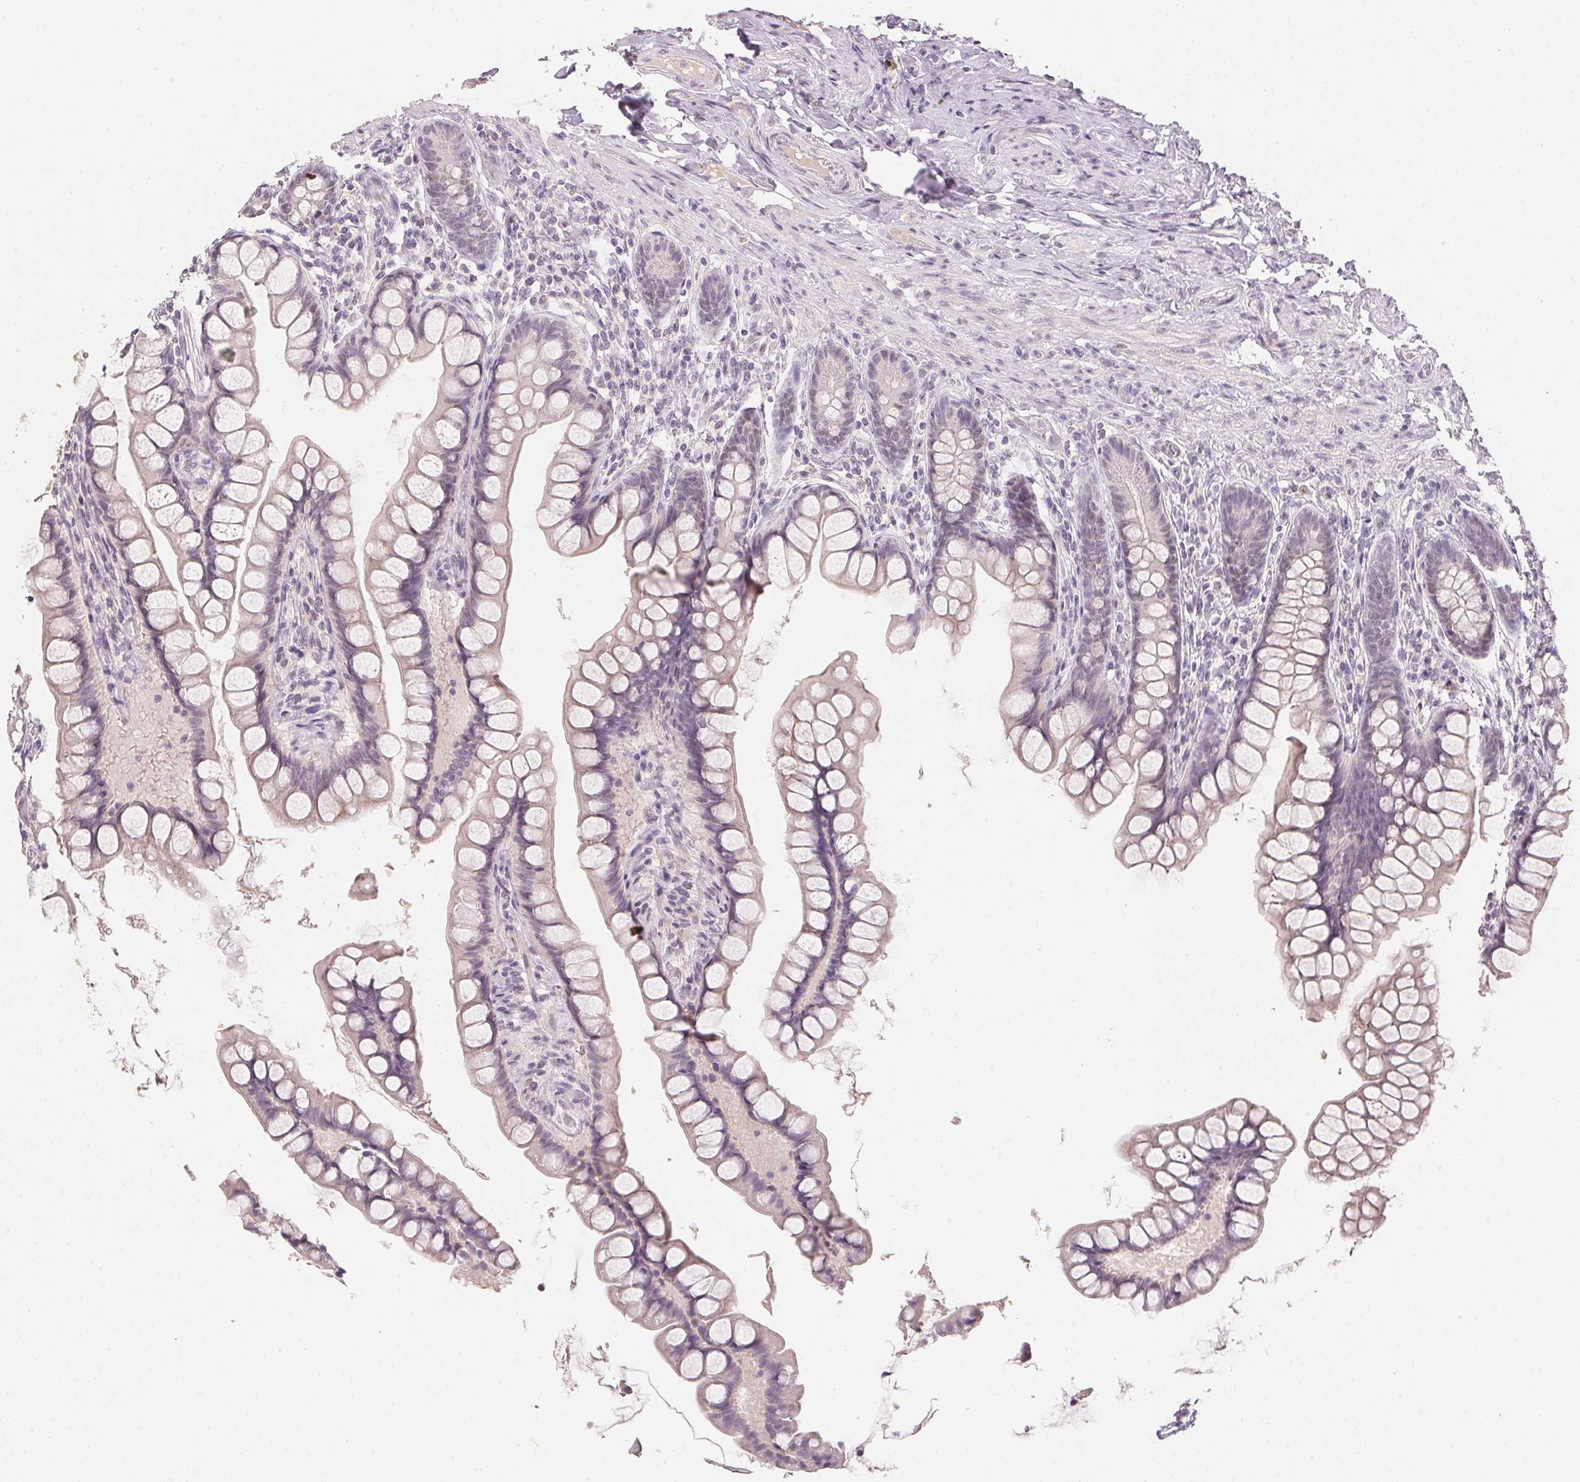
{"staining": {"intensity": "weak", "quantity": "<25%", "location": "nuclear"}, "tissue": "small intestine", "cell_type": "Glandular cells", "image_type": "normal", "snomed": [{"axis": "morphology", "description": "Normal tissue, NOS"}, {"axis": "topography", "description": "Small intestine"}], "caption": "Immunohistochemistry of benign human small intestine displays no positivity in glandular cells.", "gene": "POLR3G", "patient": {"sex": "male", "age": 70}}